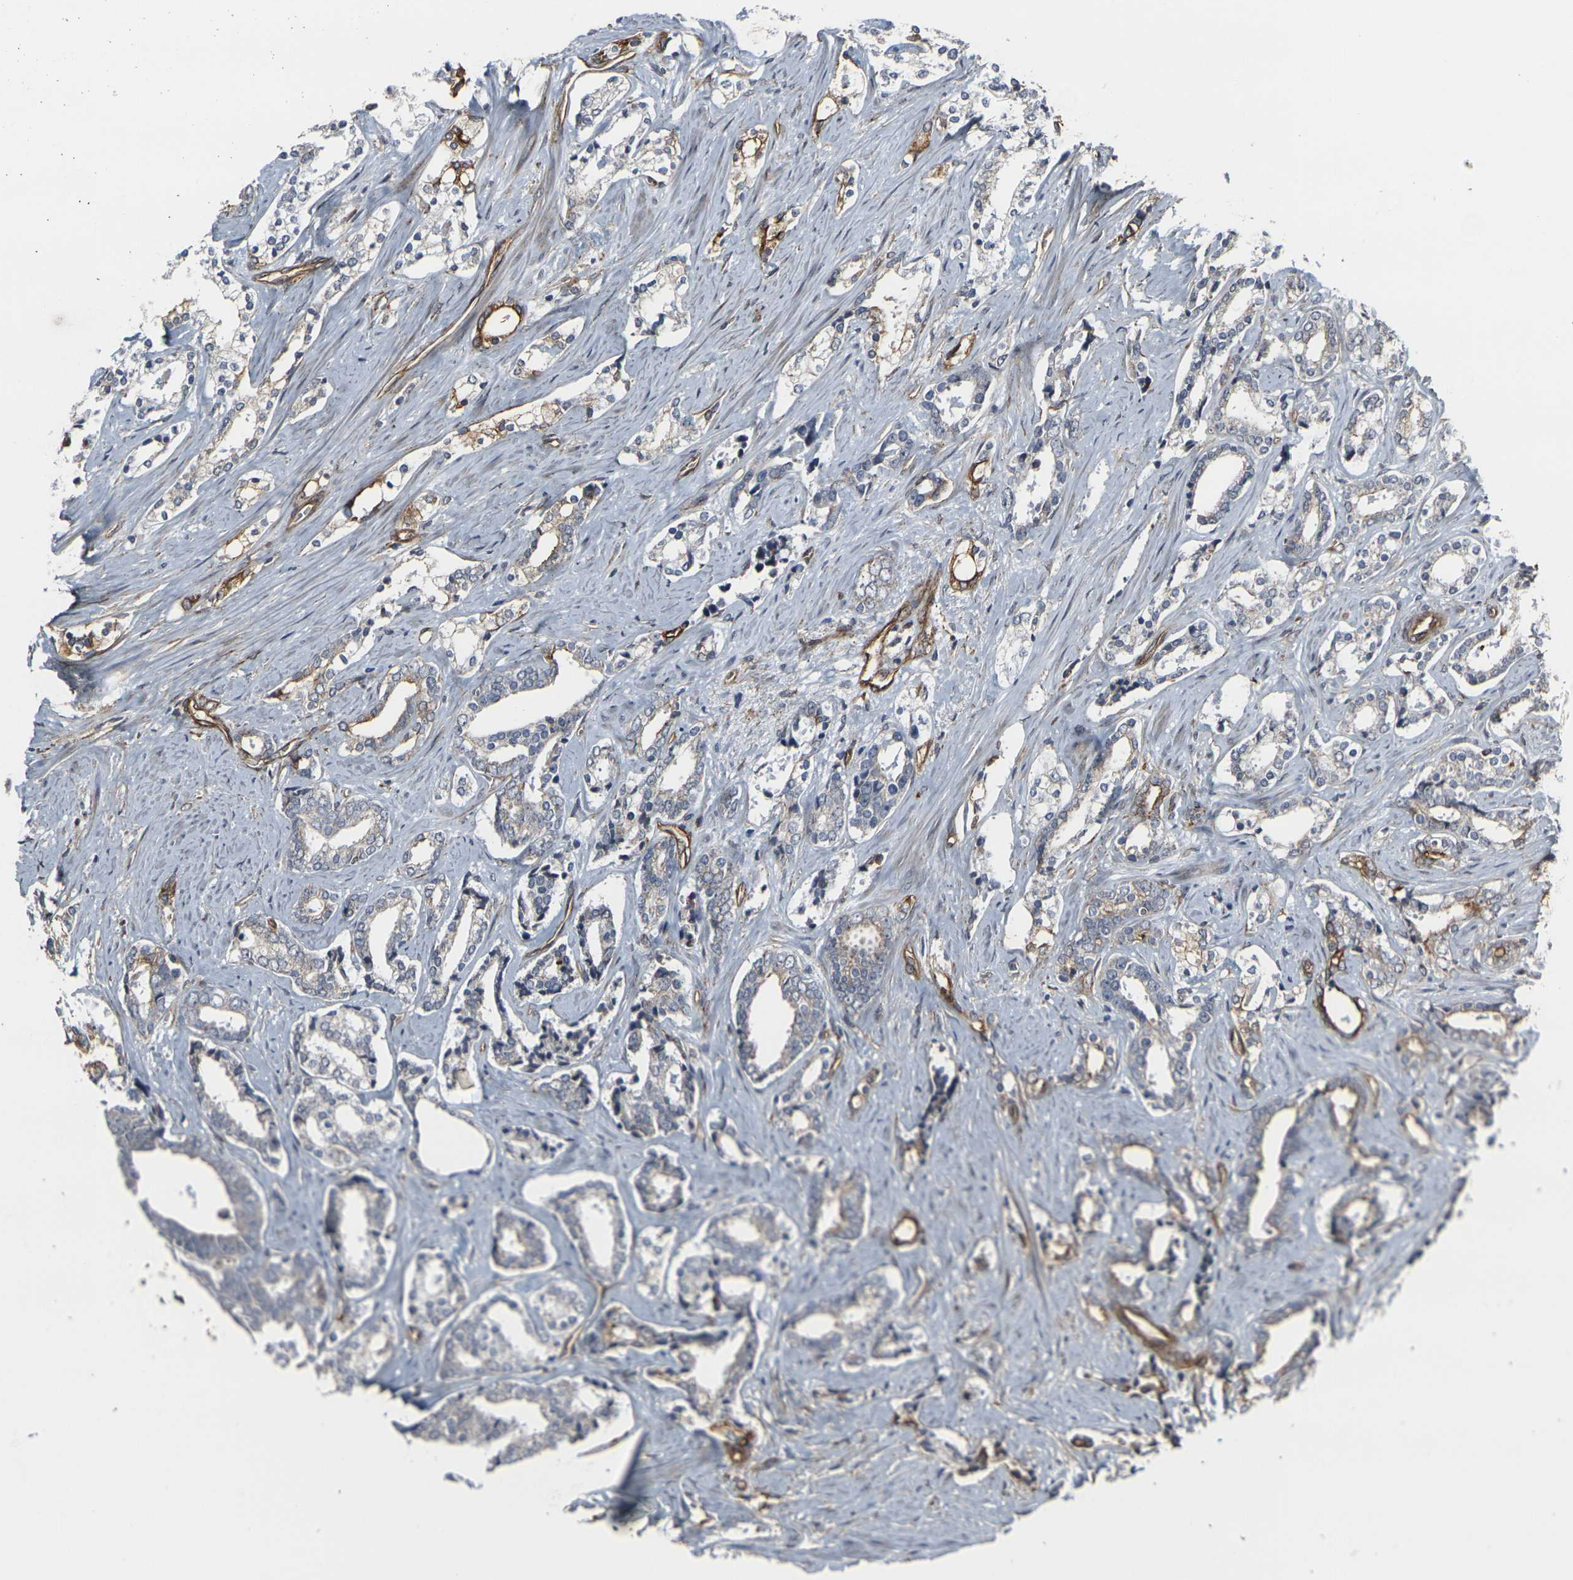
{"staining": {"intensity": "weak", "quantity": "25%-75%", "location": "cytoplasmic/membranous"}, "tissue": "prostate cancer", "cell_type": "Tumor cells", "image_type": "cancer", "snomed": [{"axis": "morphology", "description": "Adenocarcinoma, High grade"}, {"axis": "topography", "description": "Prostate"}], "caption": "This is an image of immunohistochemistry (IHC) staining of adenocarcinoma (high-grade) (prostate), which shows weak staining in the cytoplasmic/membranous of tumor cells.", "gene": "MYOF", "patient": {"sex": "male", "age": 67}}